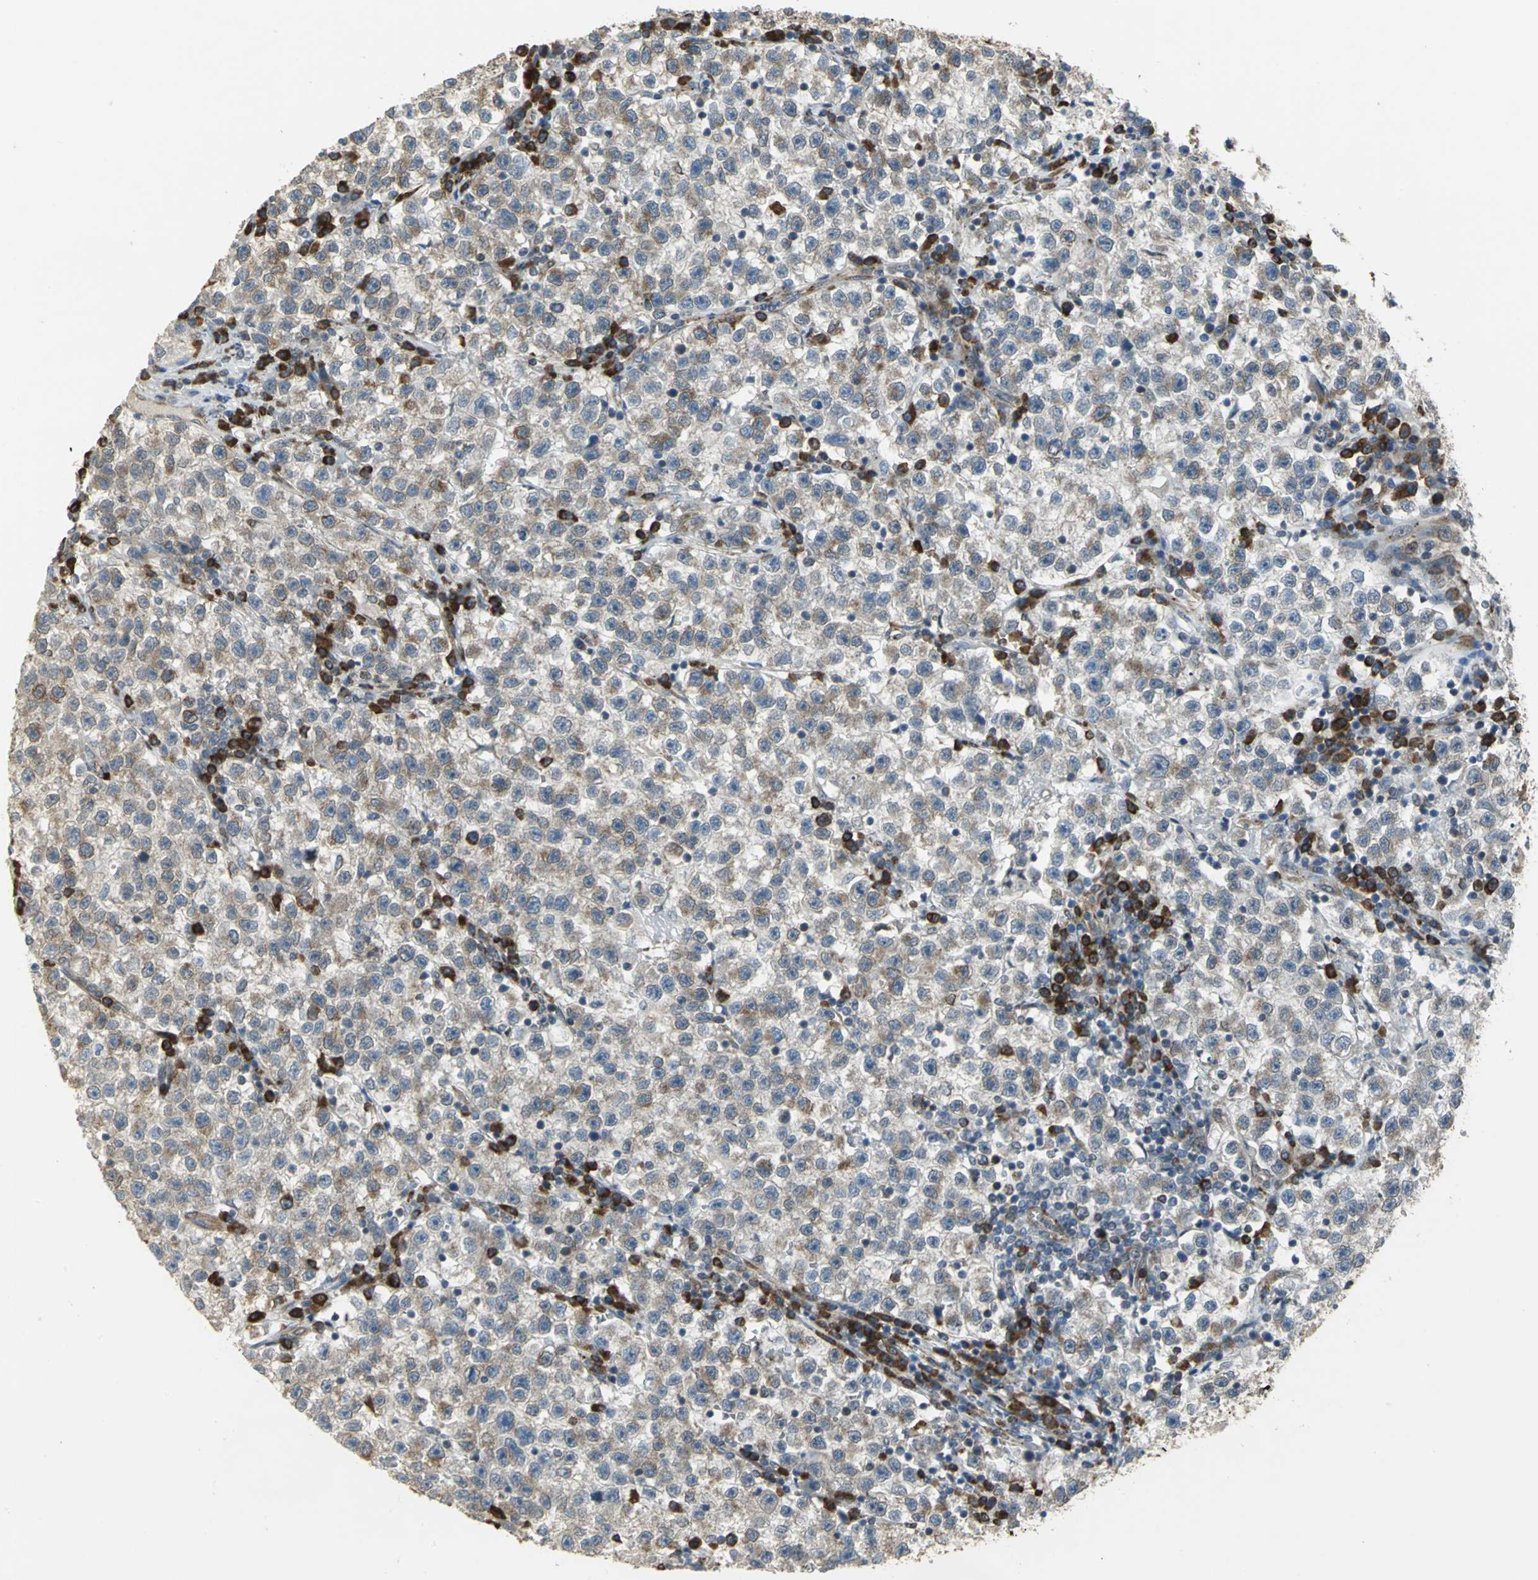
{"staining": {"intensity": "weak", "quantity": "25%-75%", "location": "cytoplasmic/membranous"}, "tissue": "testis cancer", "cell_type": "Tumor cells", "image_type": "cancer", "snomed": [{"axis": "morphology", "description": "Seminoma, NOS"}, {"axis": "topography", "description": "Testis"}], "caption": "Immunohistochemical staining of human seminoma (testis) demonstrates low levels of weak cytoplasmic/membranous staining in approximately 25%-75% of tumor cells.", "gene": "SYVN1", "patient": {"sex": "male", "age": 22}}